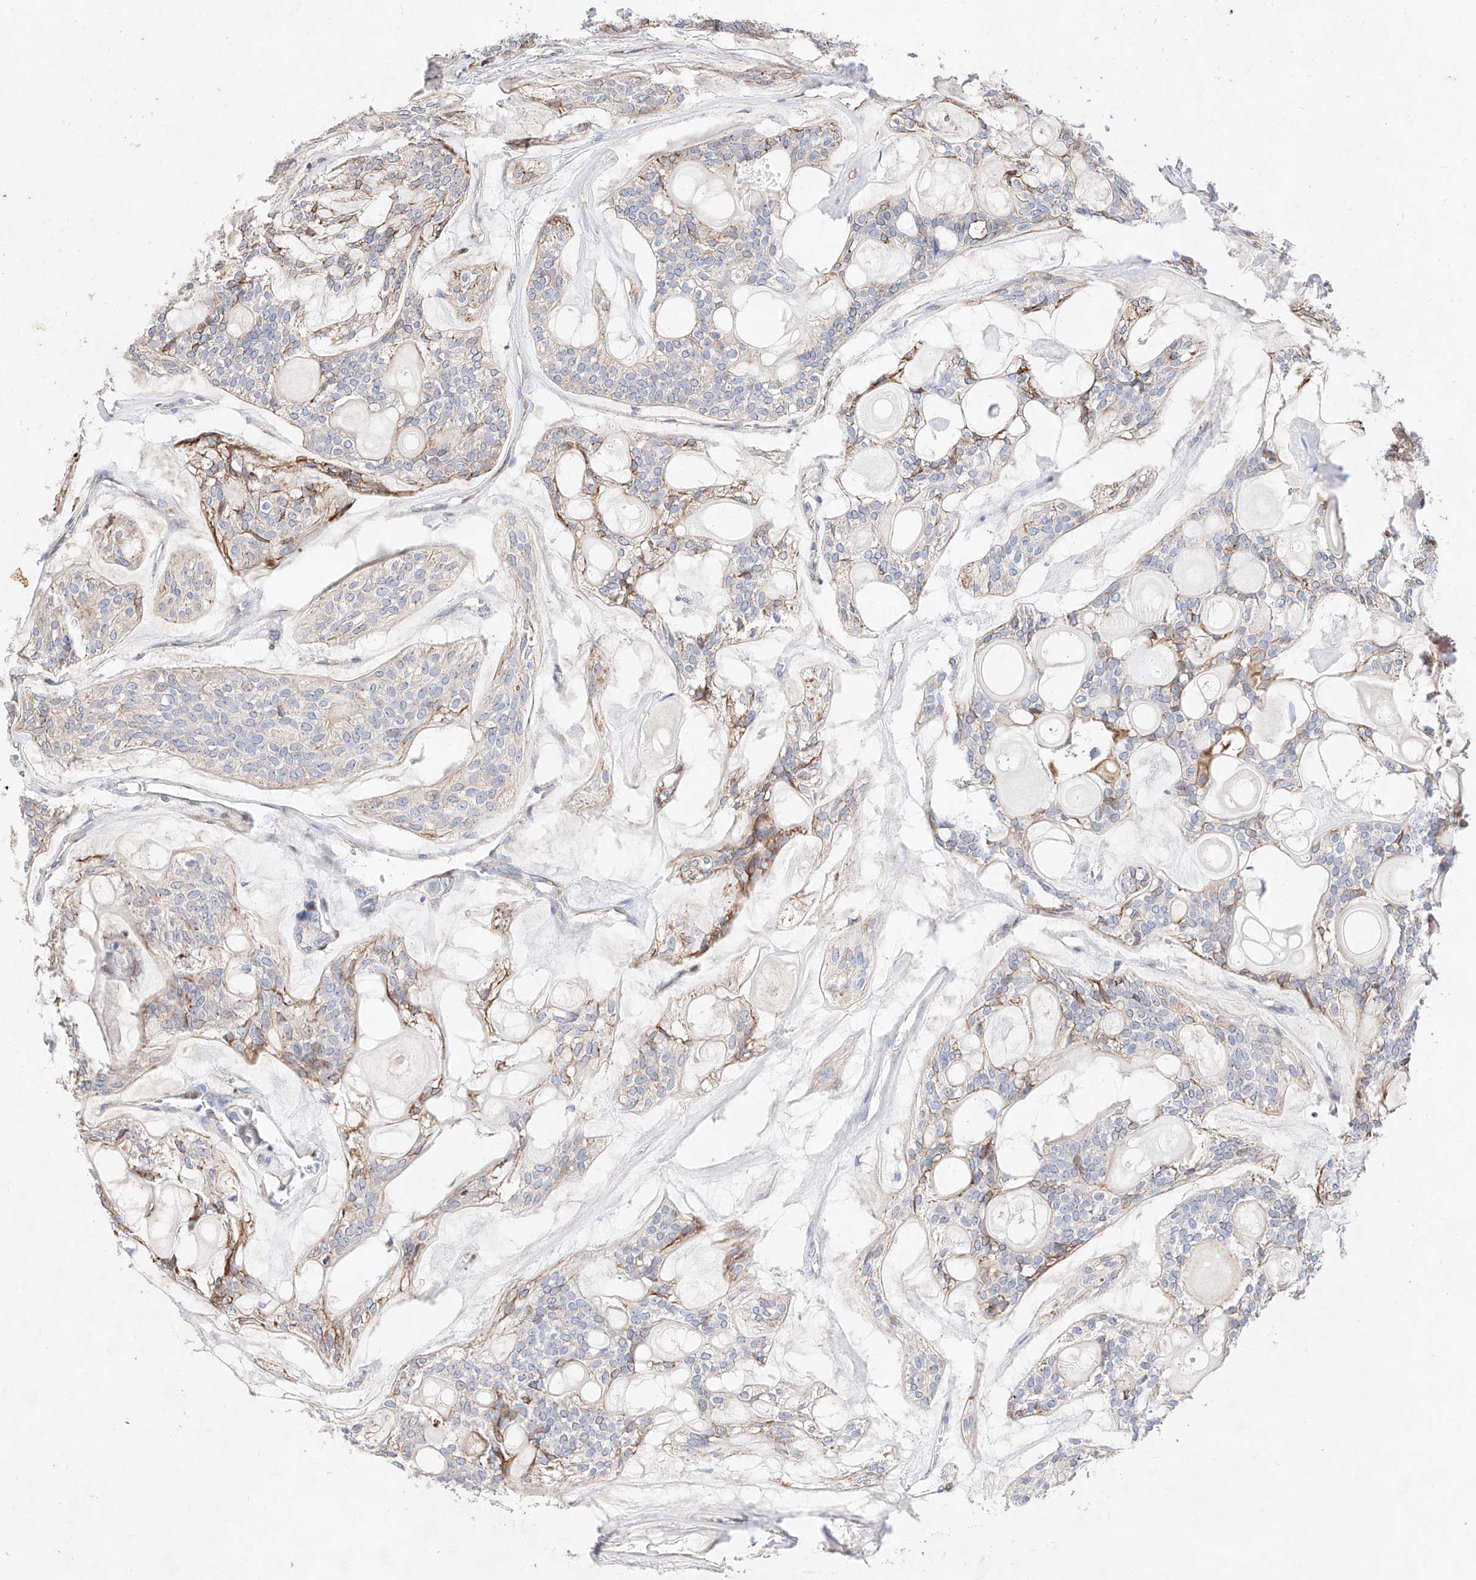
{"staining": {"intensity": "moderate", "quantity": "<25%", "location": "cytoplasmic/membranous"}, "tissue": "head and neck cancer", "cell_type": "Tumor cells", "image_type": "cancer", "snomed": [{"axis": "morphology", "description": "Adenocarcinoma, NOS"}, {"axis": "topography", "description": "Head-Neck"}], "caption": "There is low levels of moderate cytoplasmic/membranous positivity in tumor cells of head and neck adenocarcinoma, as demonstrated by immunohistochemical staining (brown color).", "gene": "ATP9B", "patient": {"sex": "male", "age": 66}}